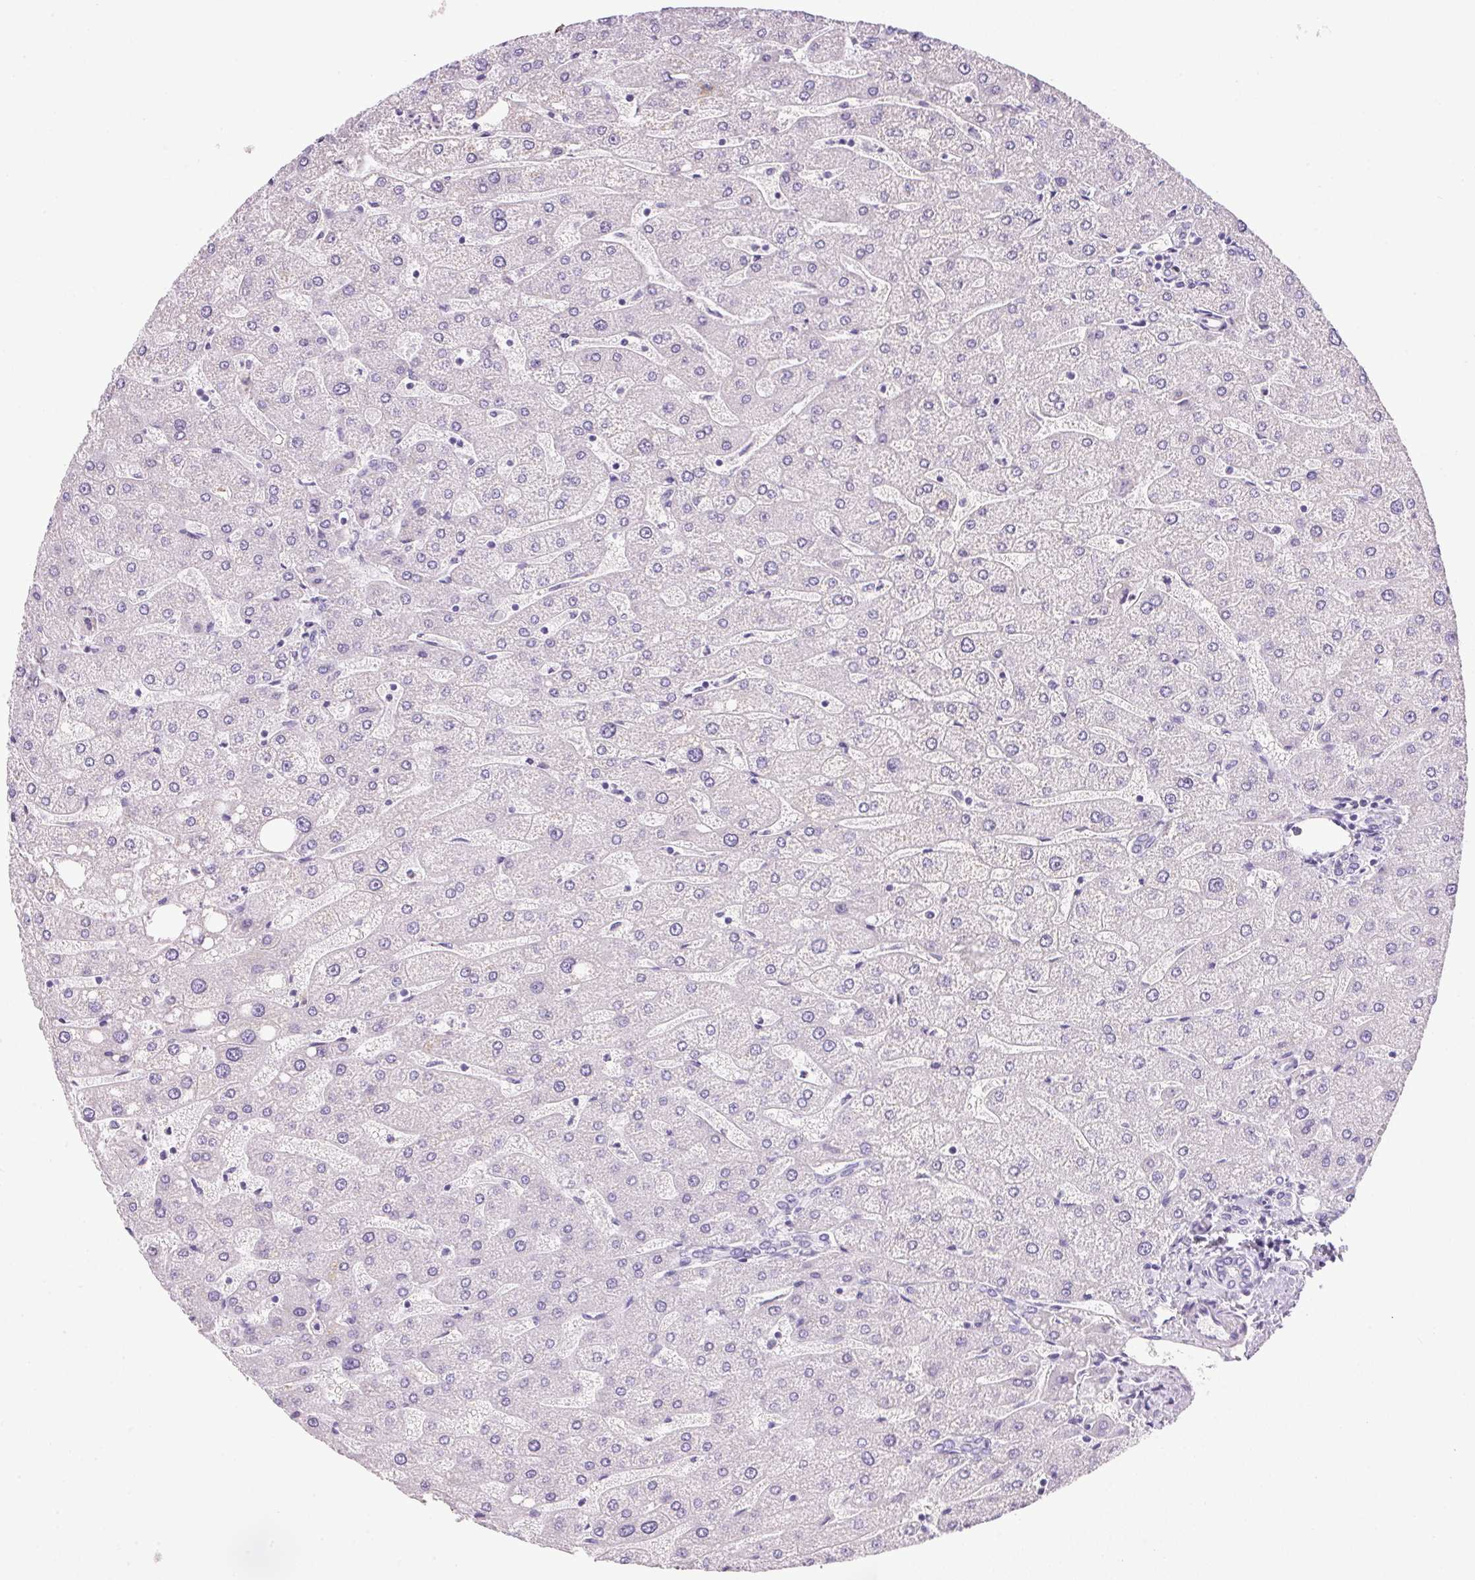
{"staining": {"intensity": "negative", "quantity": "none", "location": "none"}, "tissue": "liver", "cell_type": "Cholangiocytes", "image_type": "normal", "snomed": [{"axis": "morphology", "description": "Normal tissue, NOS"}, {"axis": "topography", "description": "Liver"}], "caption": "The immunohistochemistry histopathology image has no significant positivity in cholangiocytes of liver.", "gene": "ATP6V0A4", "patient": {"sex": "male", "age": 67}}